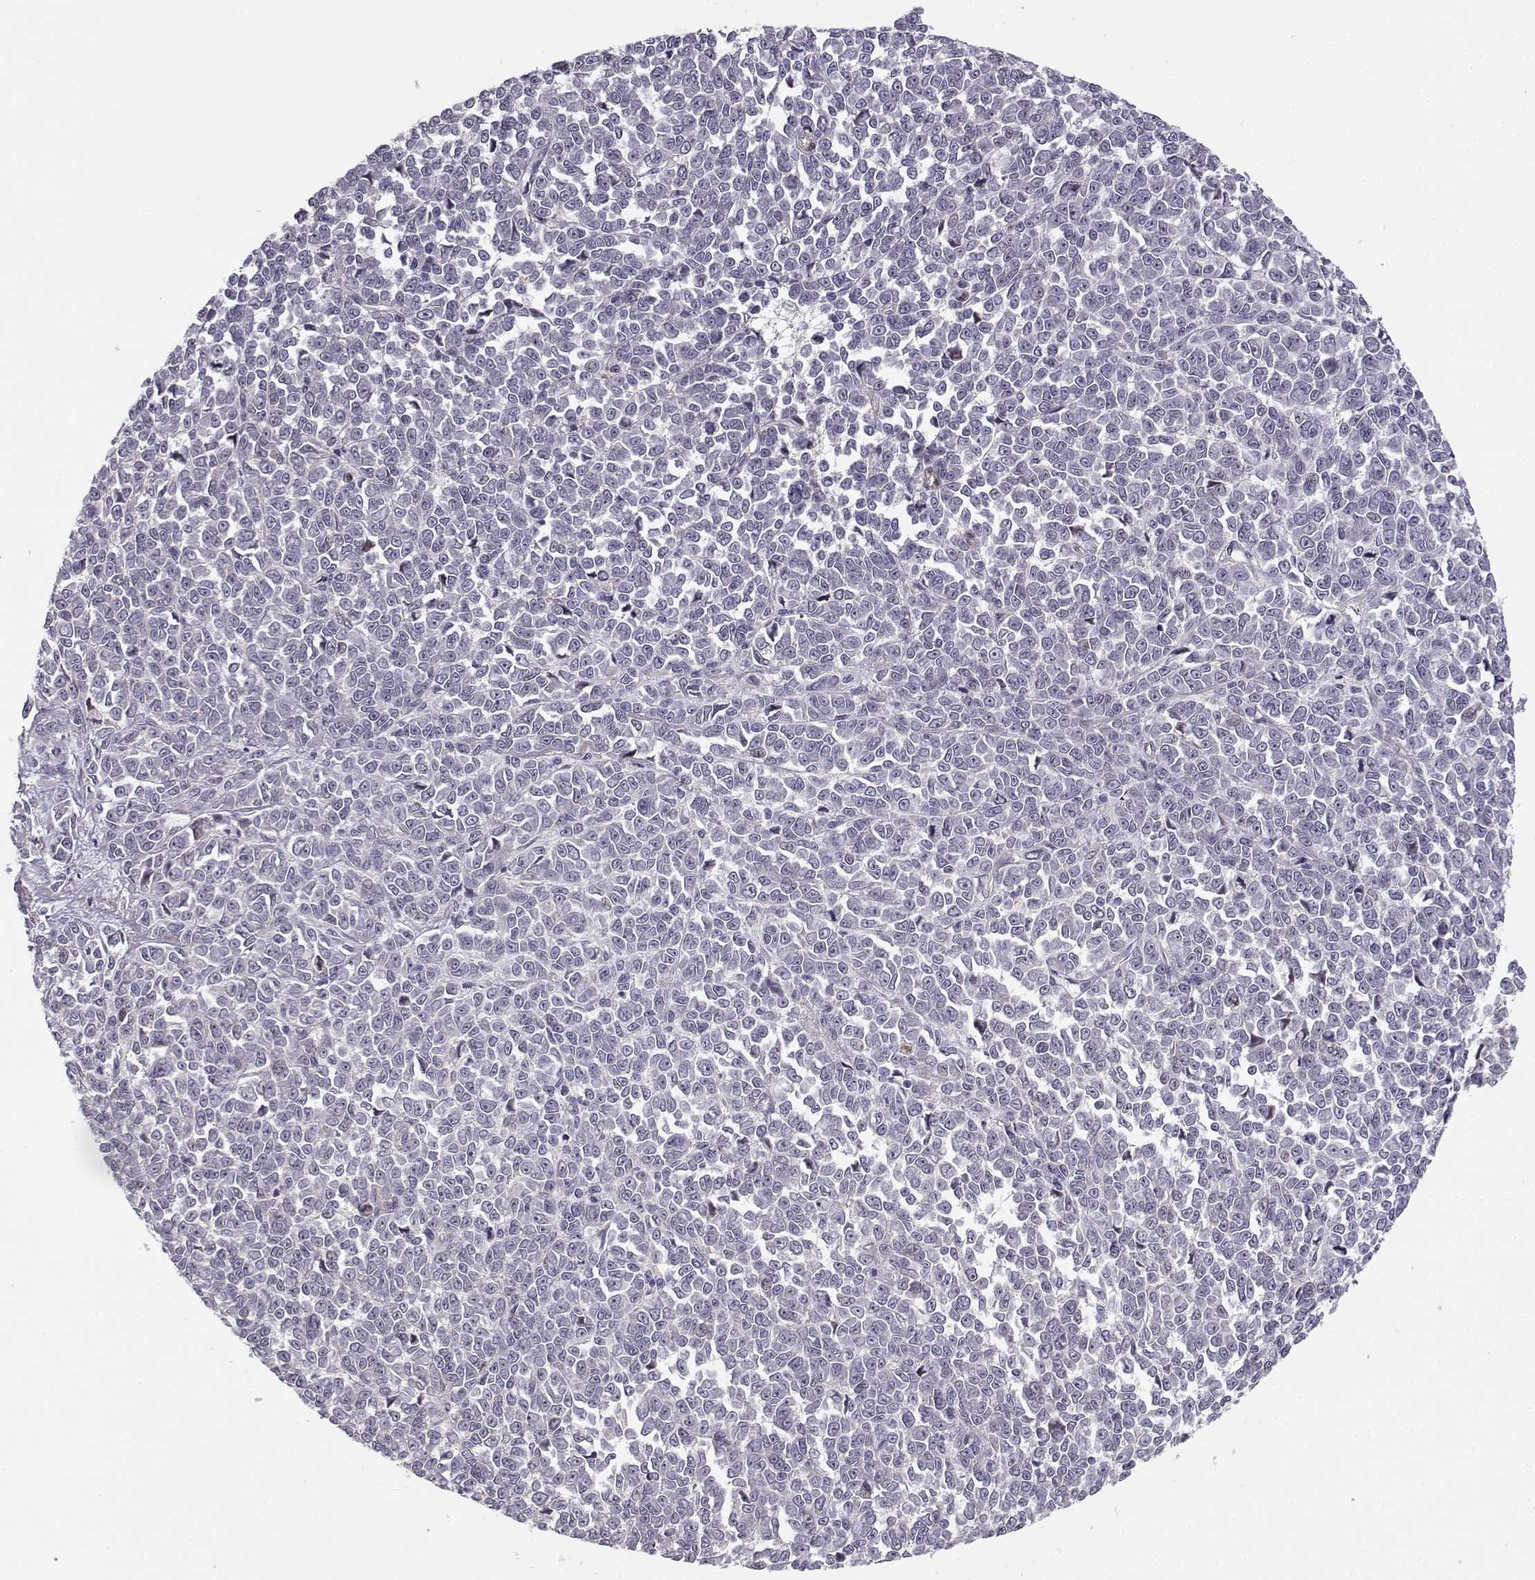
{"staining": {"intensity": "negative", "quantity": "none", "location": "none"}, "tissue": "melanoma", "cell_type": "Tumor cells", "image_type": "cancer", "snomed": [{"axis": "morphology", "description": "Malignant melanoma, NOS"}, {"axis": "topography", "description": "Skin"}], "caption": "Tumor cells are negative for brown protein staining in malignant melanoma.", "gene": "RGS9BP", "patient": {"sex": "female", "age": 95}}